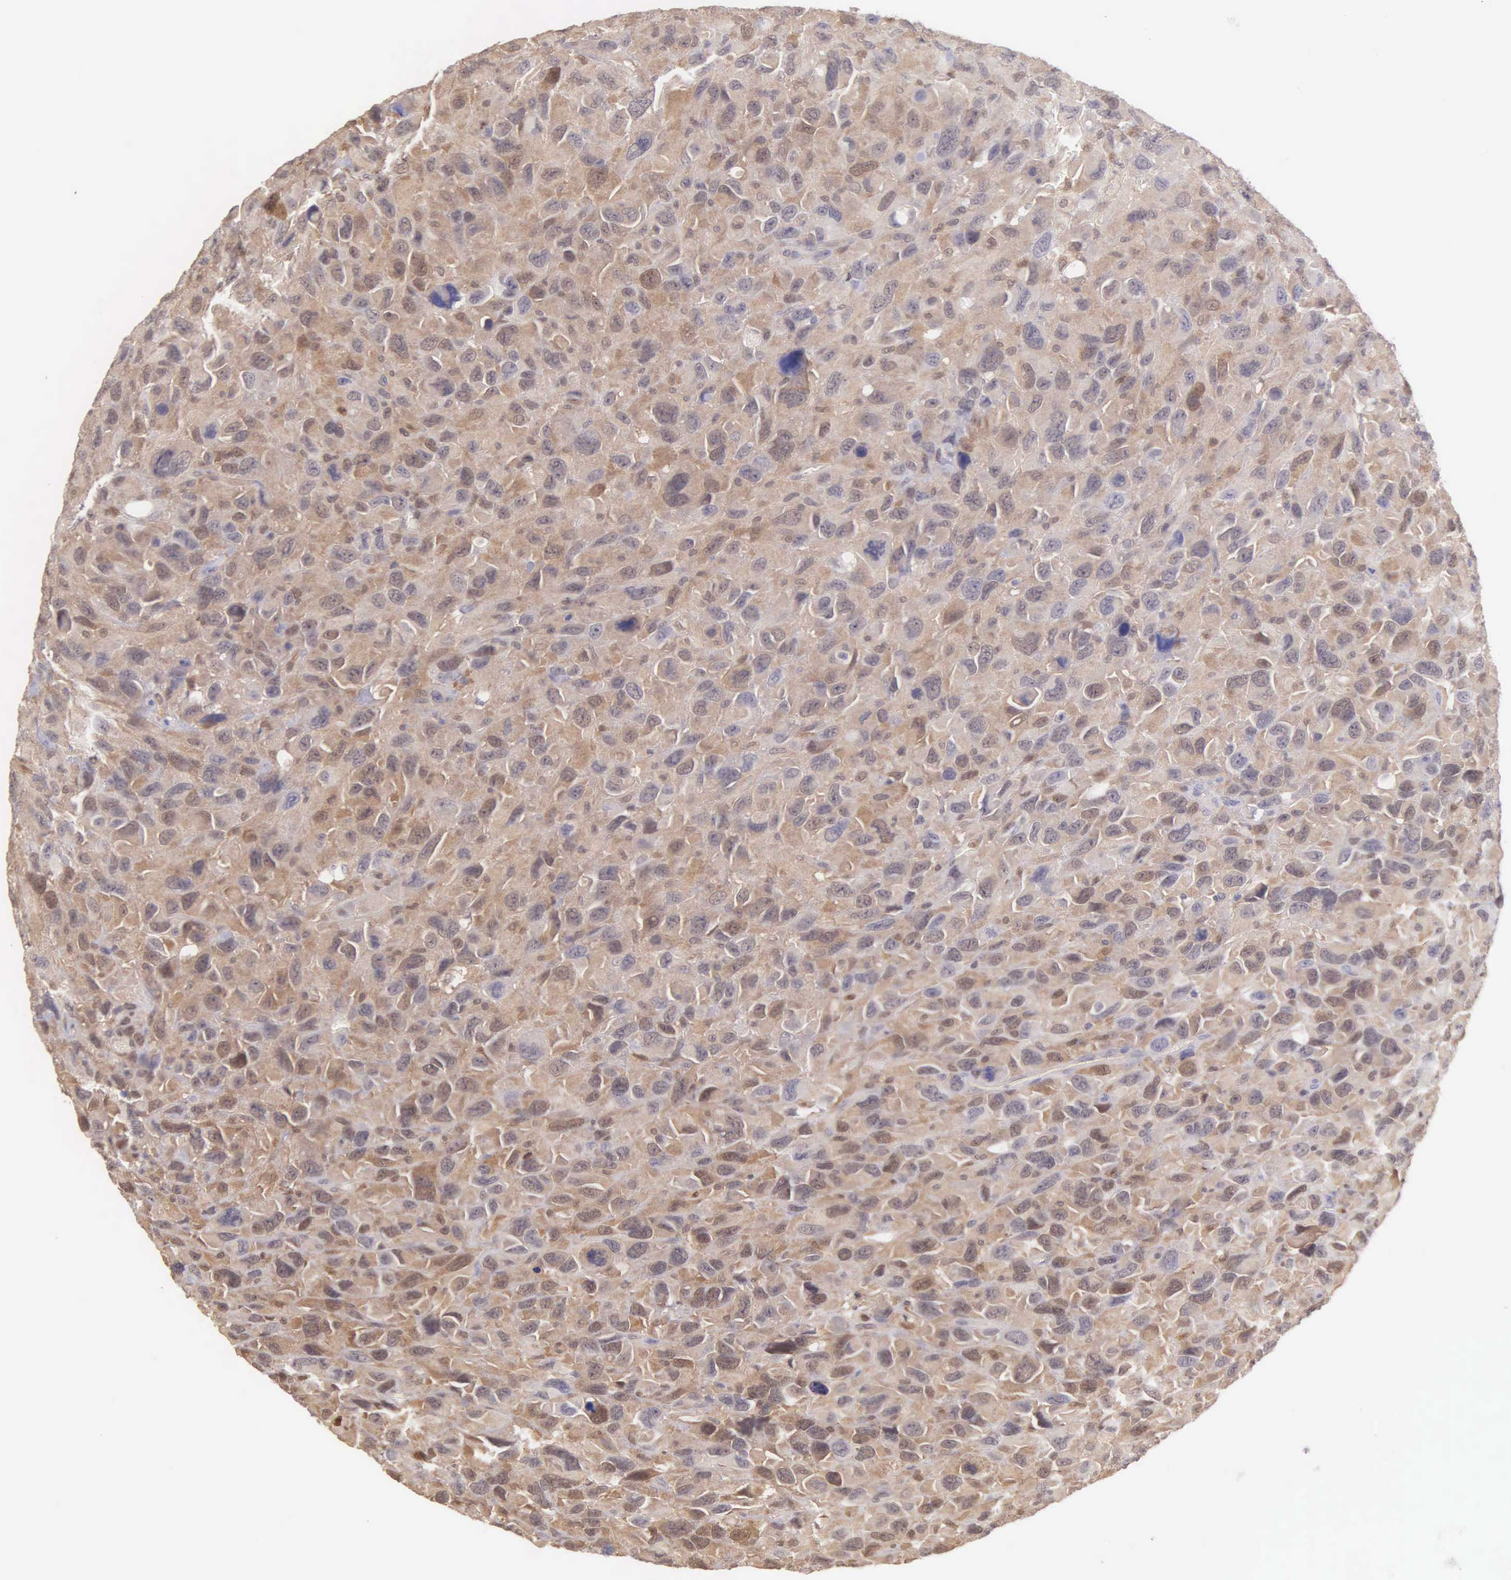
{"staining": {"intensity": "moderate", "quantity": ">75%", "location": "cytoplasmic/membranous"}, "tissue": "renal cancer", "cell_type": "Tumor cells", "image_type": "cancer", "snomed": [{"axis": "morphology", "description": "Adenocarcinoma, NOS"}, {"axis": "topography", "description": "Kidney"}], "caption": "This is a histology image of immunohistochemistry staining of adenocarcinoma (renal), which shows moderate expression in the cytoplasmic/membranous of tumor cells.", "gene": "BID", "patient": {"sex": "male", "age": 79}}